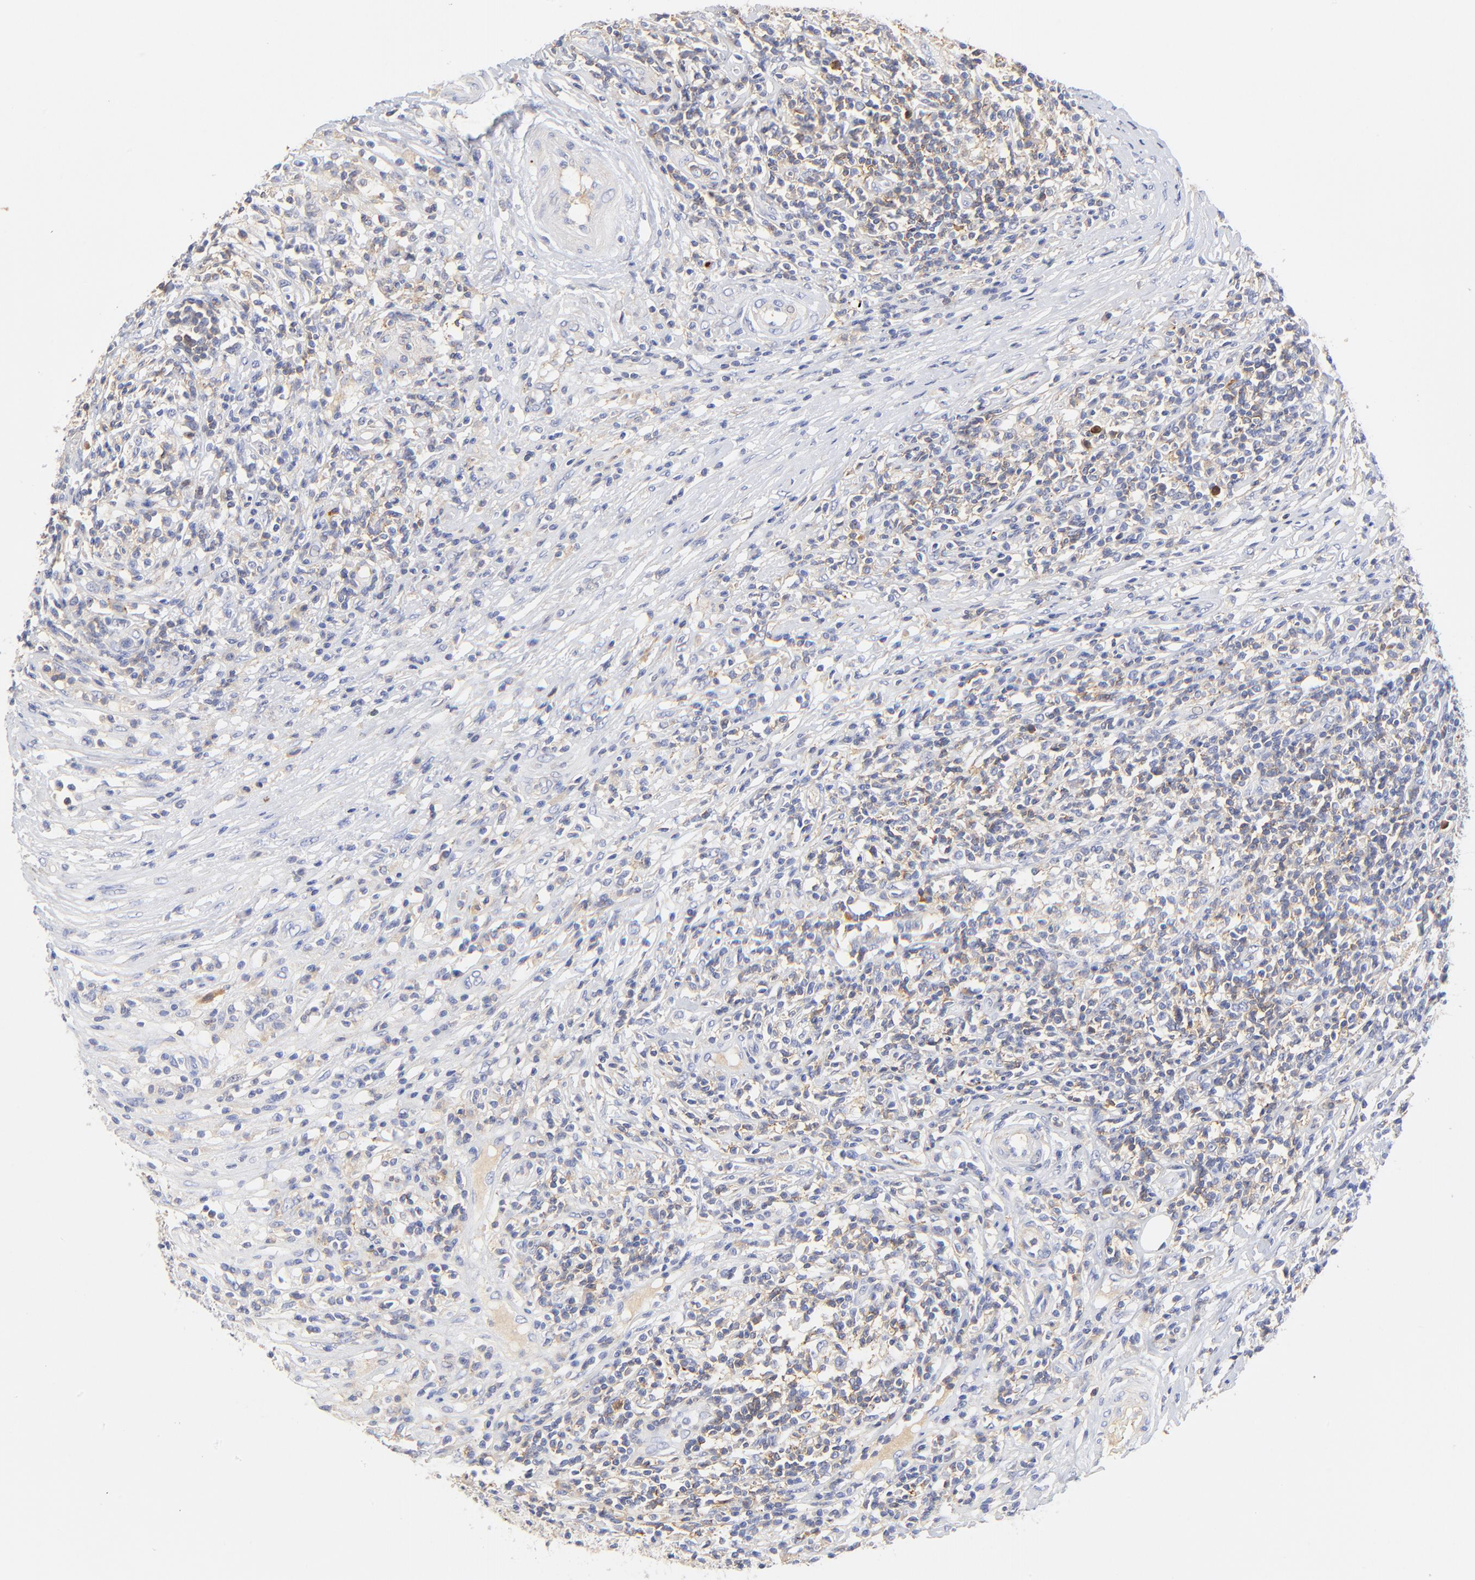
{"staining": {"intensity": "weak", "quantity": "25%-75%", "location": "cytoplasmic/membranous"}, "tissue": "lymphoma", "cell_type": "Tumor cells", "image_type": "cancer", "snomed": [{"axis": "morphology", "description": "Malignant lymphoma, non-Hodgkin's type, High grade"}, {"axis": "topography", "description": "Lymph node"}], "caption": "Approximately 25%-75% of tumor cells in high-grade malignant lymphoma, non-Hodgkin's type display weak cytoplasmic/membranous protein staining as visualized by brown immunohistochemical staining.", "gene": "MDGA2", "patient": {"sex": "female", "age": 84}}